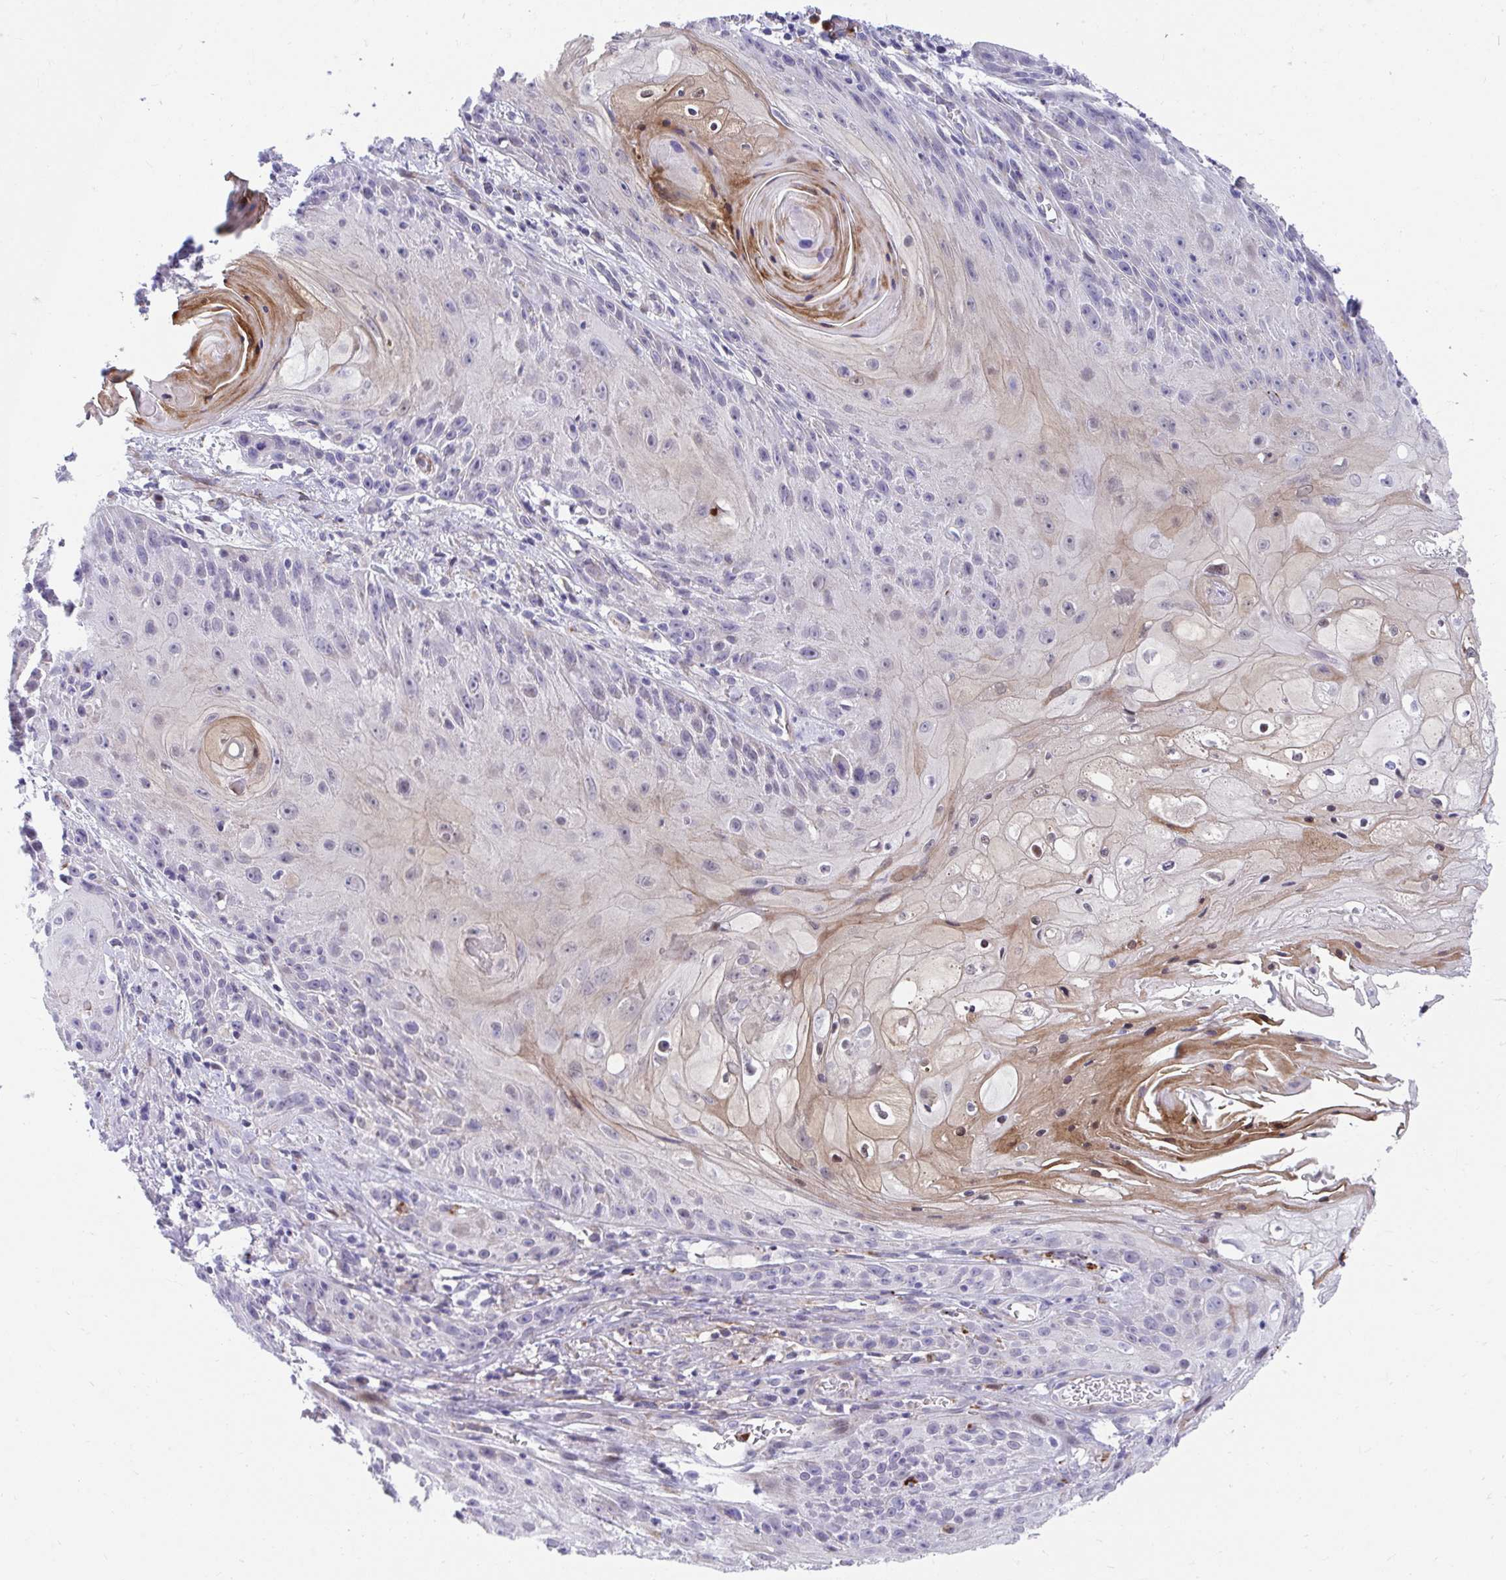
{"staining": {"intensity": "moderate", "quantity": "<25%", "location": "cytoplasmic/membranous,nuclear"}, "tissue": "skin cancer", "cell_type": "Tumor cells", "image_type": "cancer", "snomed": [{"axis": "morphology", "description": "Squamous cell carcinoma, NOS"}, {"axis": "topography", "description": "Skin"}, {"axis": "topography", "description": "Vulva"}], "caption": "Immunohistochemistry (IHC) image of squamous cell carcinoma (skin) stained for a protein (brown), which reveals low levels of moderate cytoplasmic/membranous and nuclear staining in about <25% of tumor cells.", "gene": "CSTB", "patient": {"sex": "female", "age": 76}}